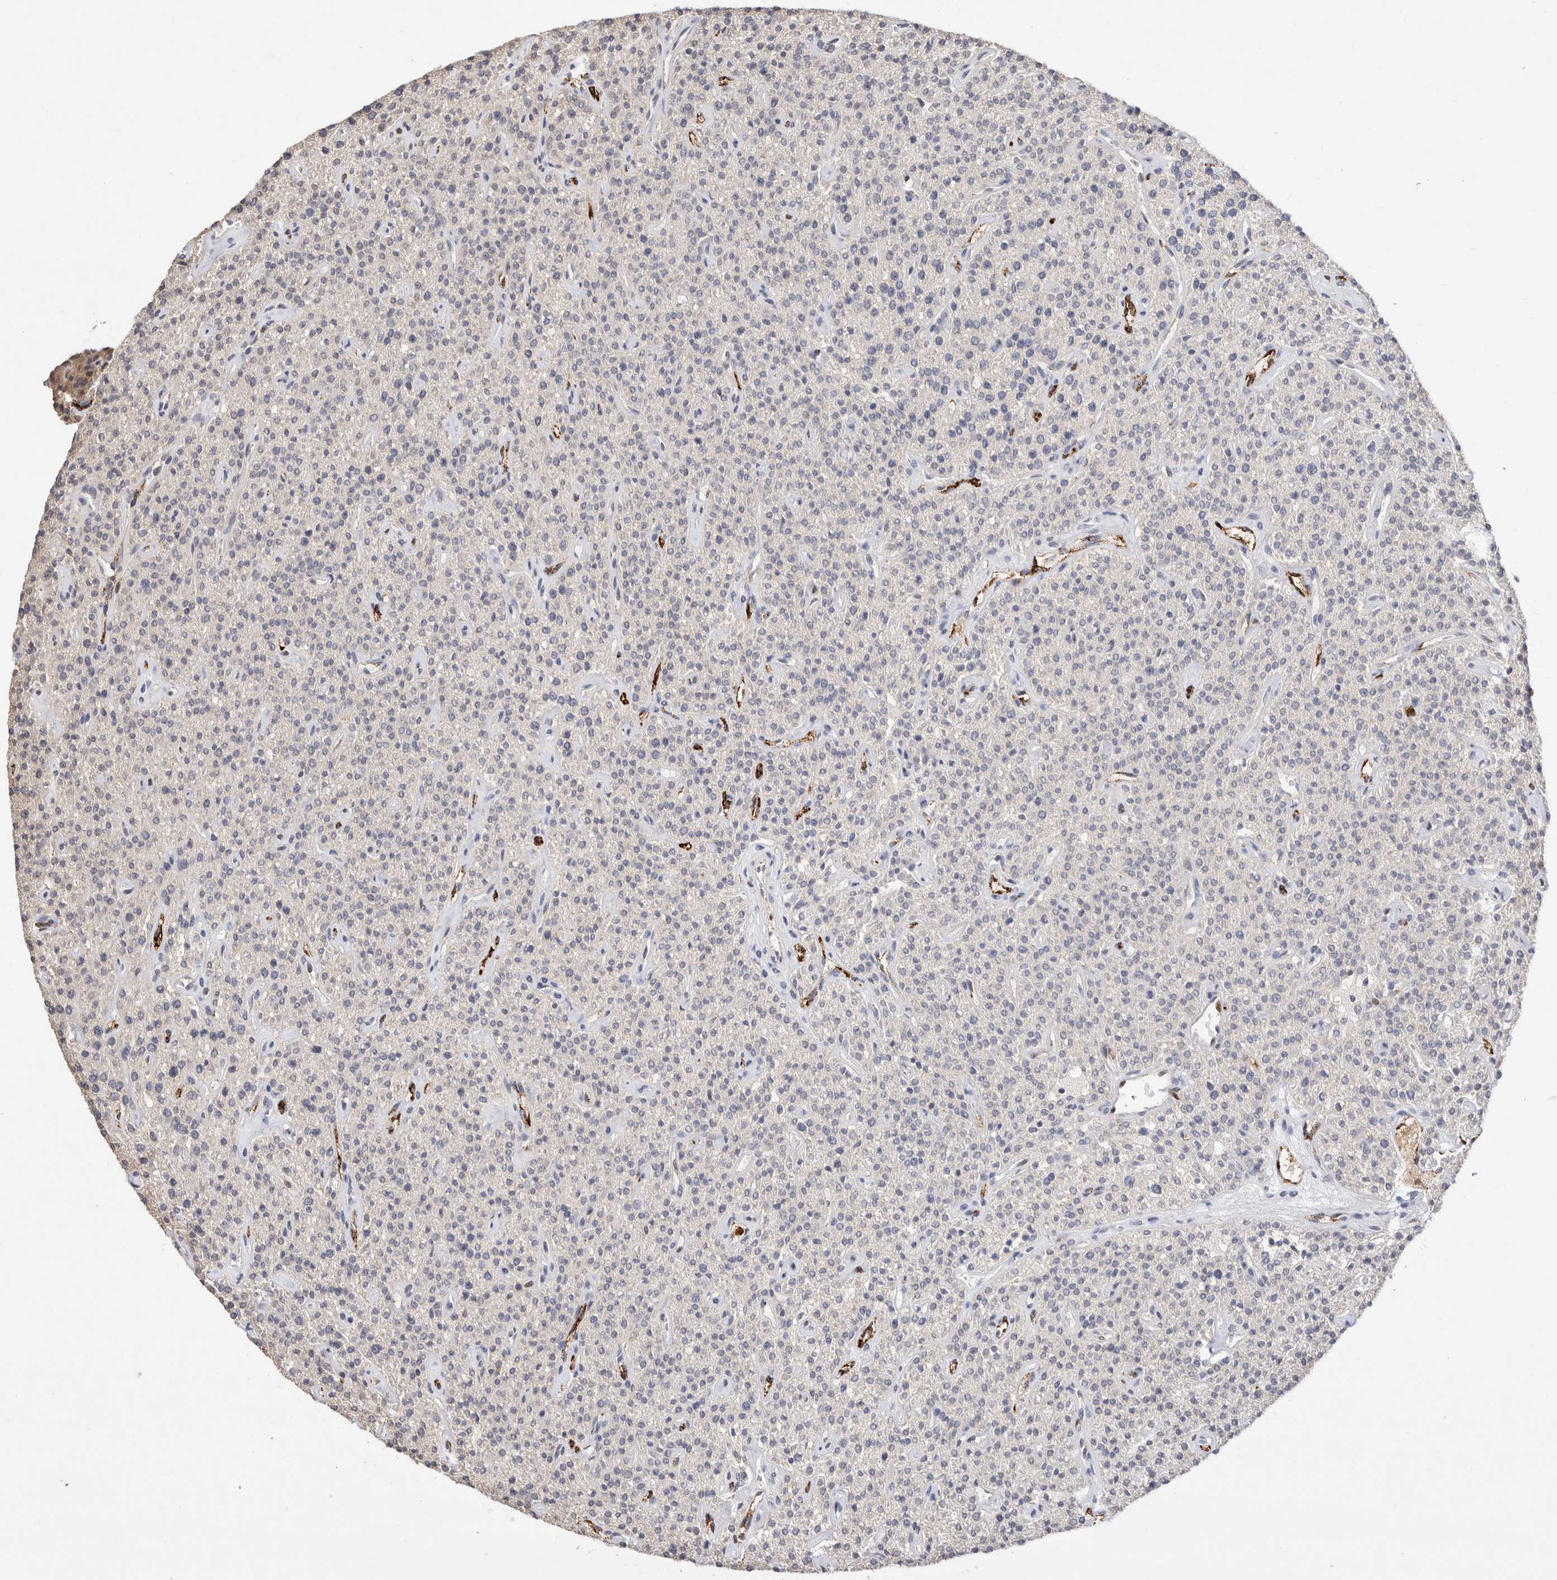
{"staining": {"intensity": "moderate", "quantity": "25%-75%", "location": "cytoplasmic/membranous,nuclear"}, "tissue": "parathyroid gland", "cell_type": "Glandular cells", "image_type": "normal", "snomed": [{"axis": "morphology", "description": "Normal tissue, NOS"}, {"axis": "topography", "description": "Parathyroid gland"}], "caption": "This histopathology image demonstrates immunohistochemistry (IHC) staining of unremarkable human parathyroid gland, with medium moderate cytoplasmic/membranous,nuclear positivity in about 25%-75% of glandular cells.", "gene": "NSMAF", "patient": {"sex": "male", "age": 46}}